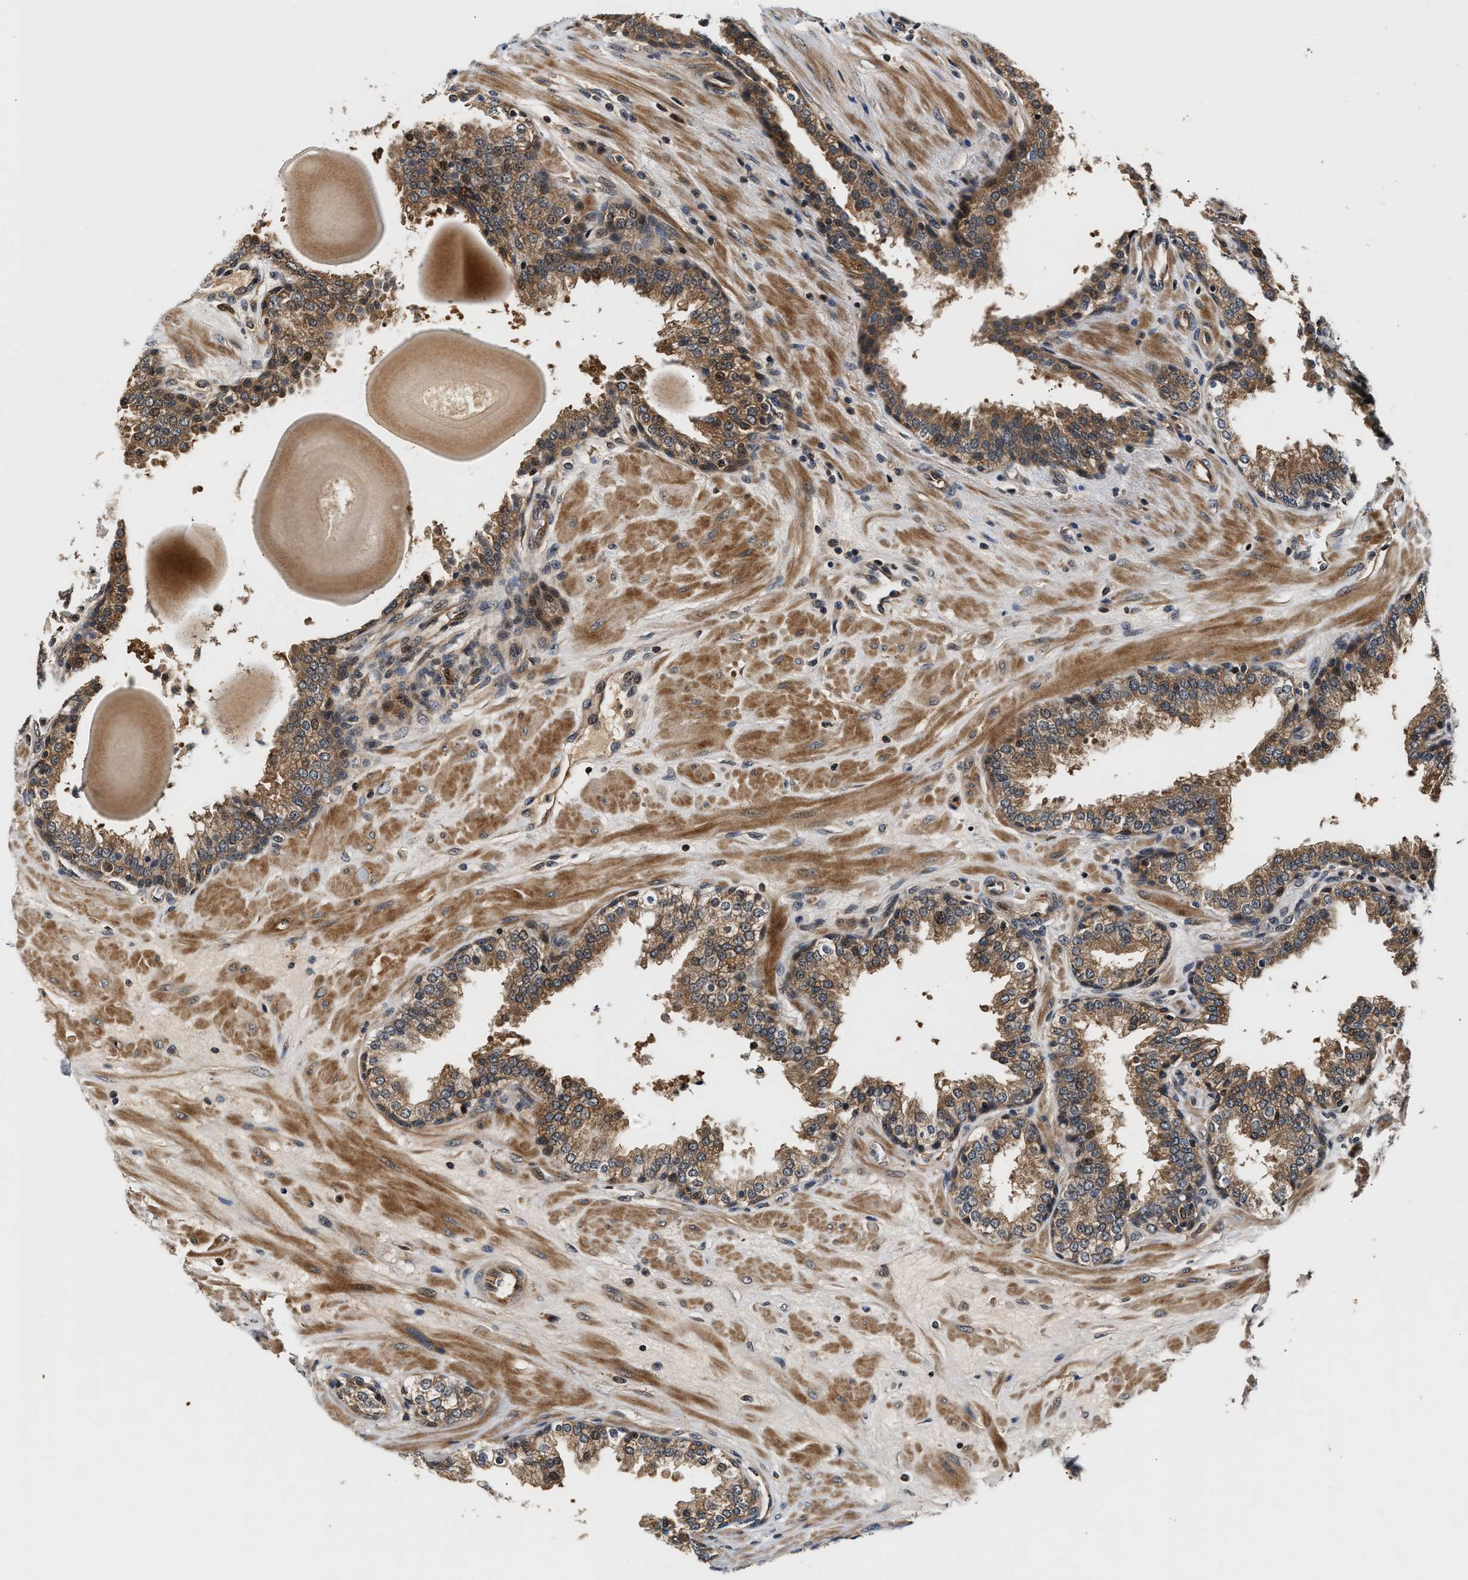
{"staining": {"intensity": "moderate", "quantity": ">75%", "location": "cytoplasmic/membranous"}, "tissue": "prostate", "cell_type": "Glandular cells", "image_type": "normal", "snomed": [{"axis": "morphology", "description": "Normal tissue, NOS"}, {"axis": "topography", "description": "Prostate"}], "caption": "Immunohistochemistry (IHC) image of normal prostate: human prostate stained using IHC shows medium levels of moderate protein expression localized specifically in the cytoplasmic/membranous of glandular cells, appearing as a cytoplasmic/membranous brown color.", "gene": "TUT7", "patient": {"sex": "male", "age": 51}}